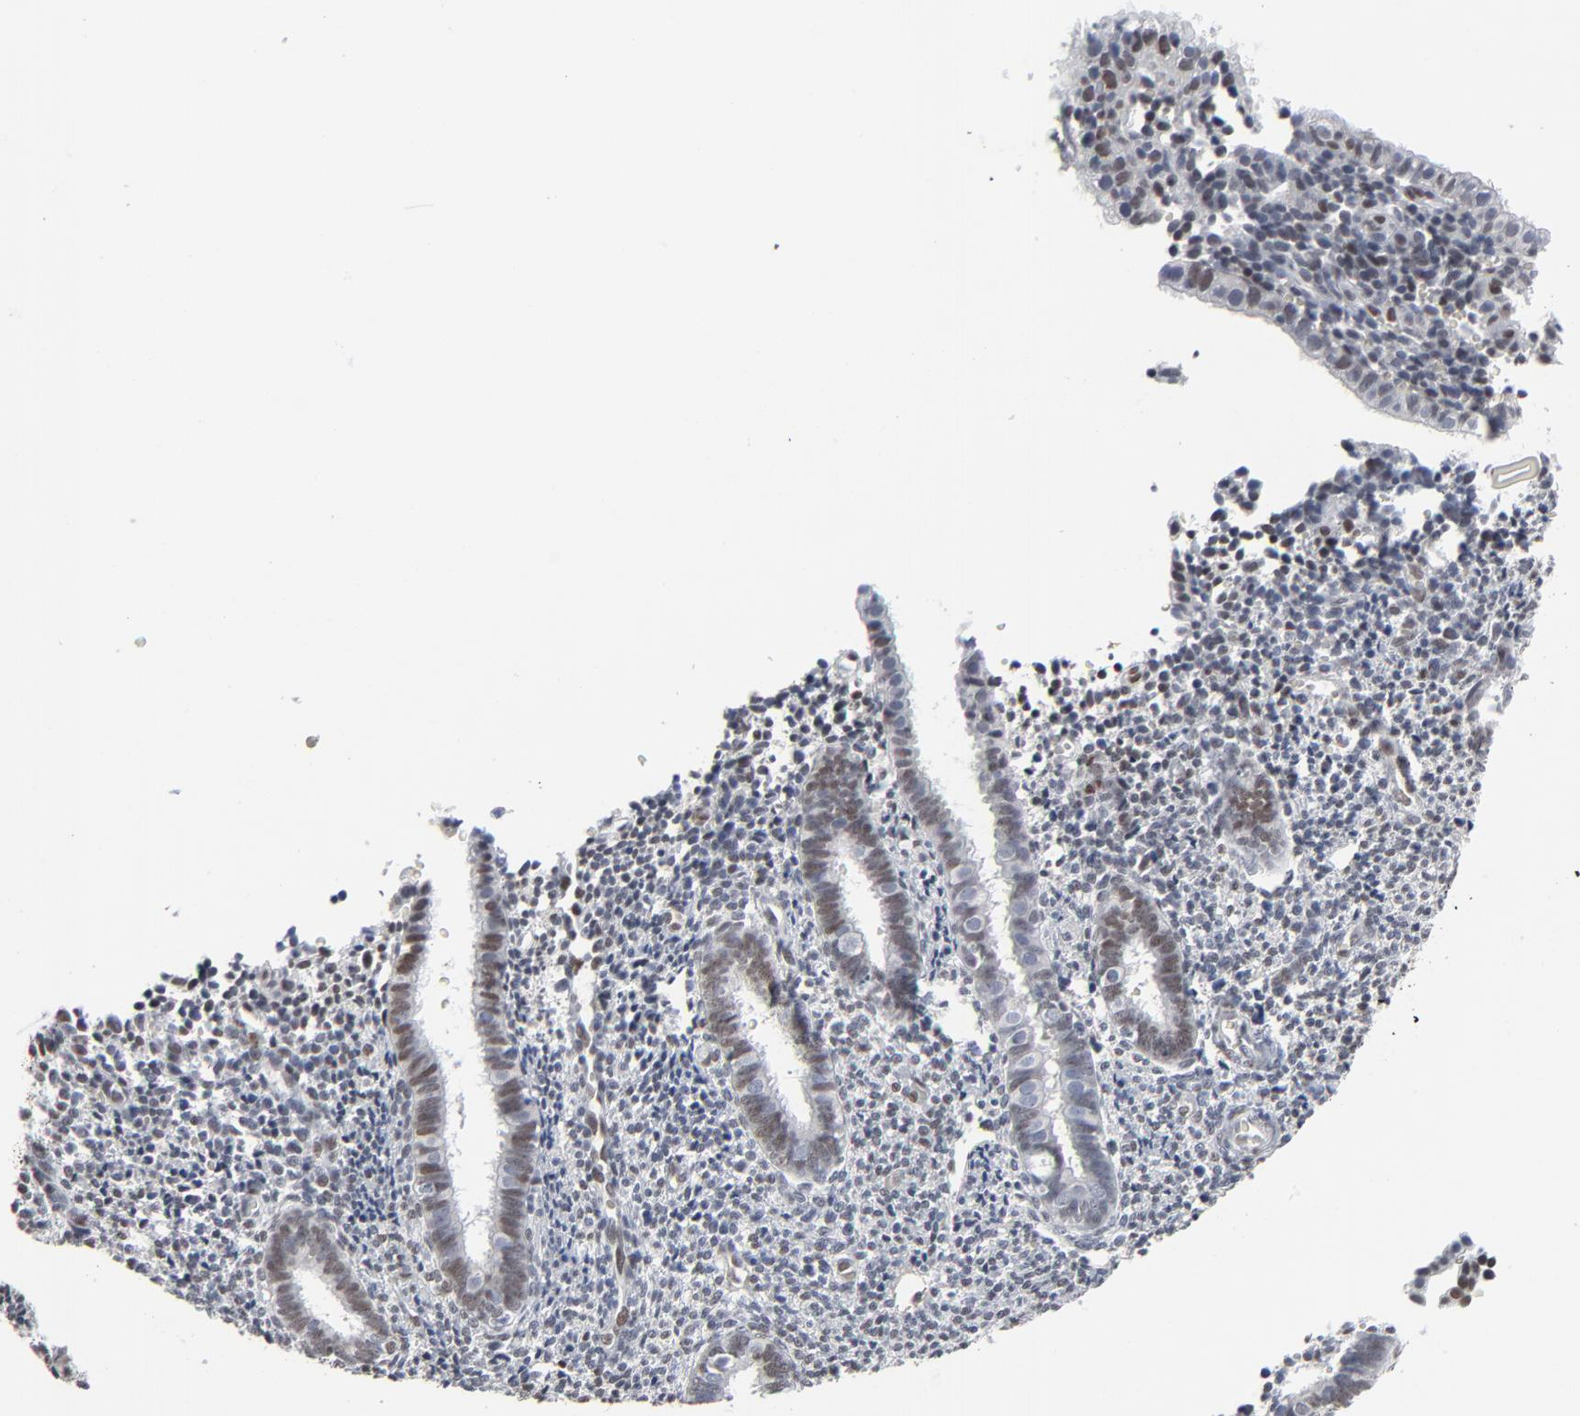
{"staining": {"intensity": "negative", "quantity": "none", "location": "none"}, "tissue": "endometrium", "cell_type": "Cells in endometrial stroma", "image_type": "normal", "snomed": [{"axis": "morphology", "description": "Normal tissue, NOS"}, {"axis": "topography", "description": "Endometrium"}], "caption": "DAB (3,3'-diaminobenzidine) immunohistochemical staining of normal endometrium exhibits no significant positivity in cells in endometrial stroma.", "gene": "ATF7", "patient": {"sex": "female", "age": 27}}